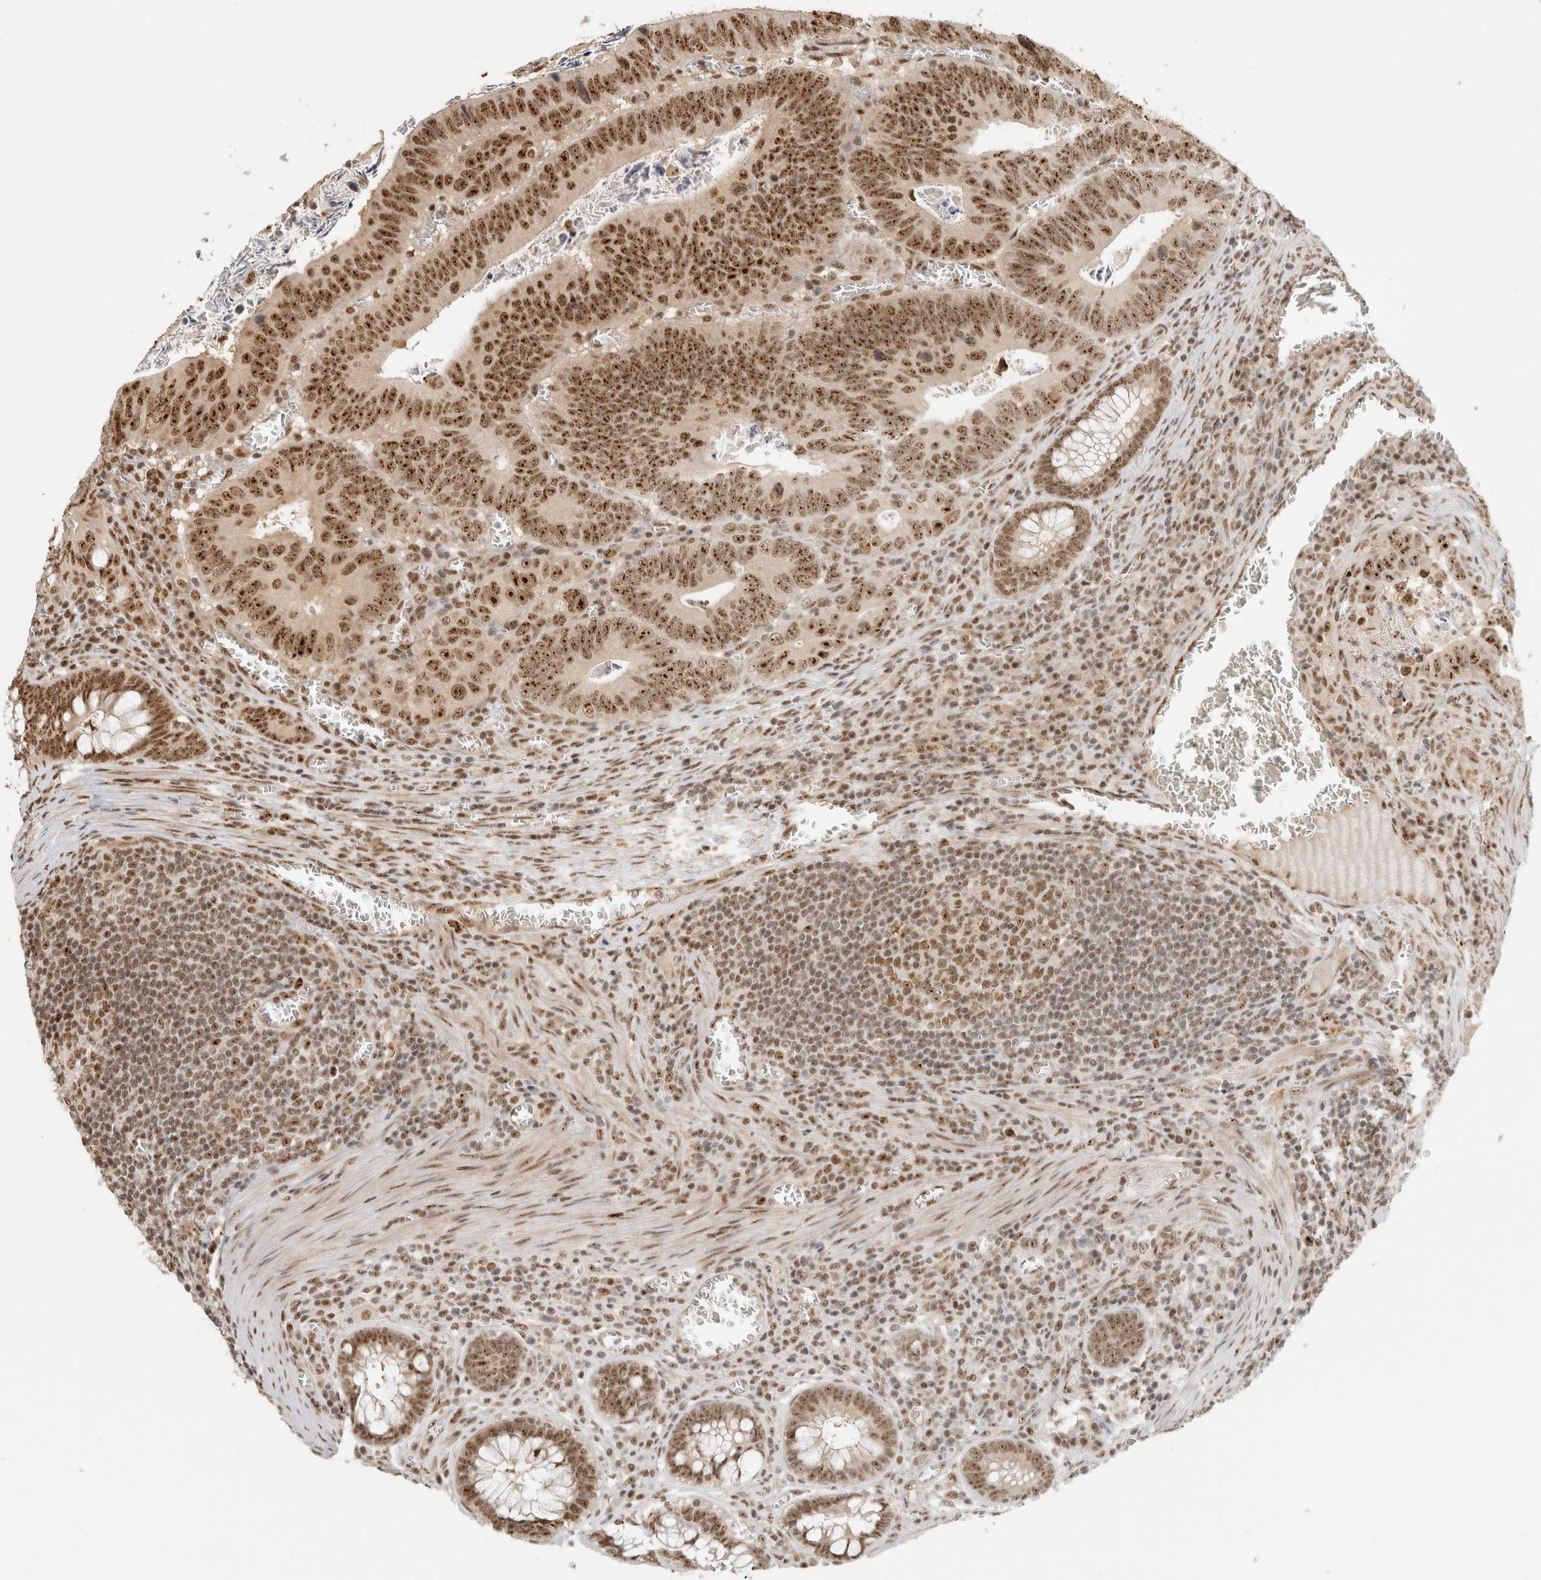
{"staining": {"intensity": "strong", "quantity": ">75%", "location": "nuclear"}, "tissue": "colorectal cancer", "cell_type": "Tumor cells", "image_type": "cancer", "snomed": [{"axis": "morphology", "description": "Inflammation, NOS"}, {"axis": "morphology", "description": "Adenocarcinoma, NOS"}, {"axis": "topography", "description": "Colon"}], "caption": "Protein staining by immunohistochemistry reveals strong nuclear expression in about >75% of tumor cells in colorectal cancer.", "gene": "EBNA1BP2", "patient": {"sex": "male", "age": 72}}